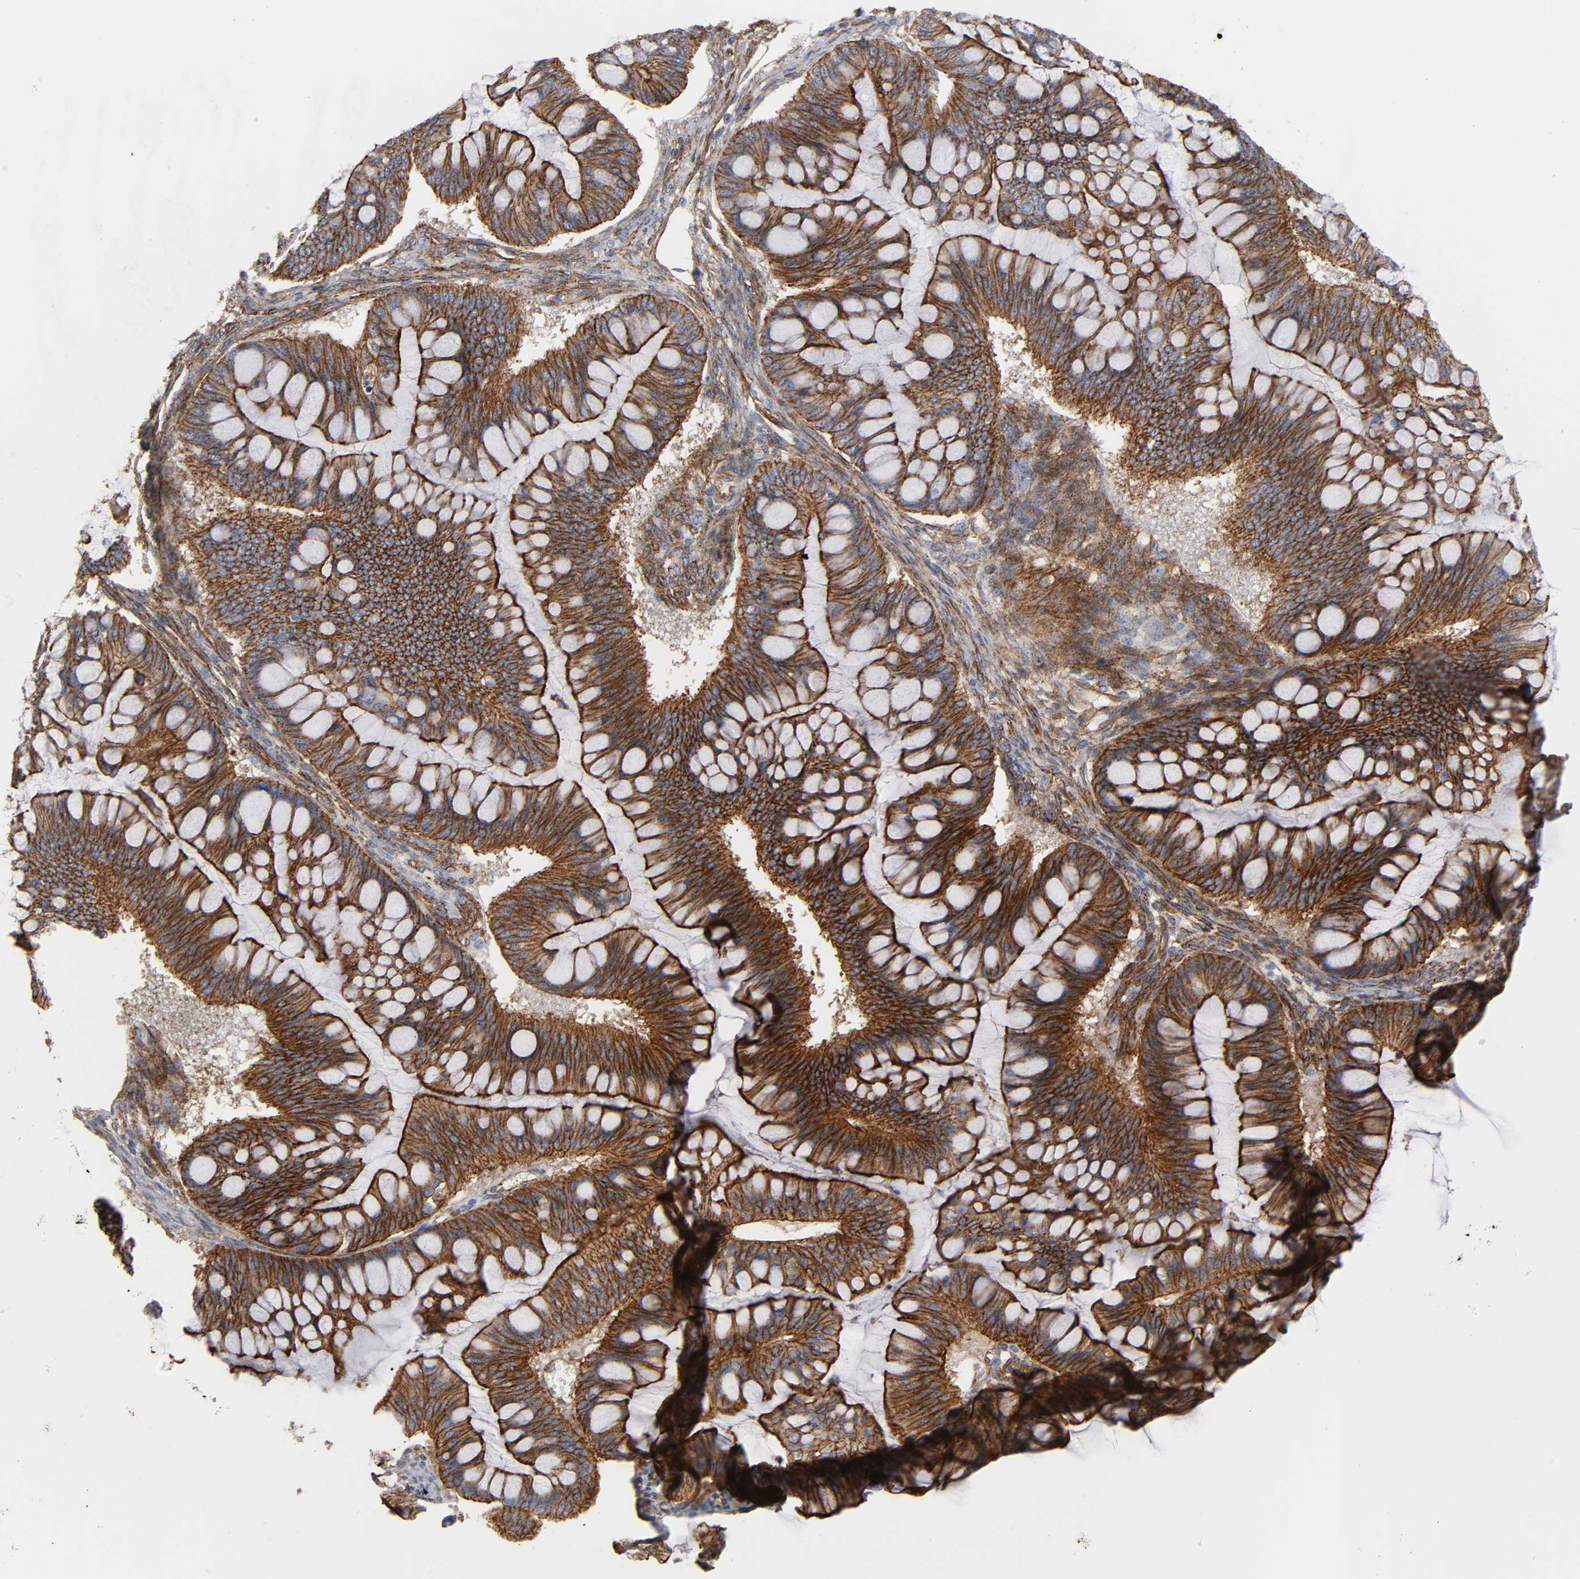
{"staining": {"intensity": "strong", "quantity": ">75%", "location": "cytoplasmic/membranous"}, "tissue": "ovarian cancer", "cell_type": "Tumor cells", "image_type": "cancer", "snomed": [{"axis": "morphology", "description": "Cystadenocarcinoma, mucinous, NOS"}, {"axis": "topography", "description": "Ovary"}], "caption": "Protein analysis of mucinous cystadenocarcinoma (ovarian) tissue displays strong cytoplasmic/membranous positivity in about >75% of tumor cells.", "gene": "SPTAN1", "patient": {"sex": "female", "age": 73}}